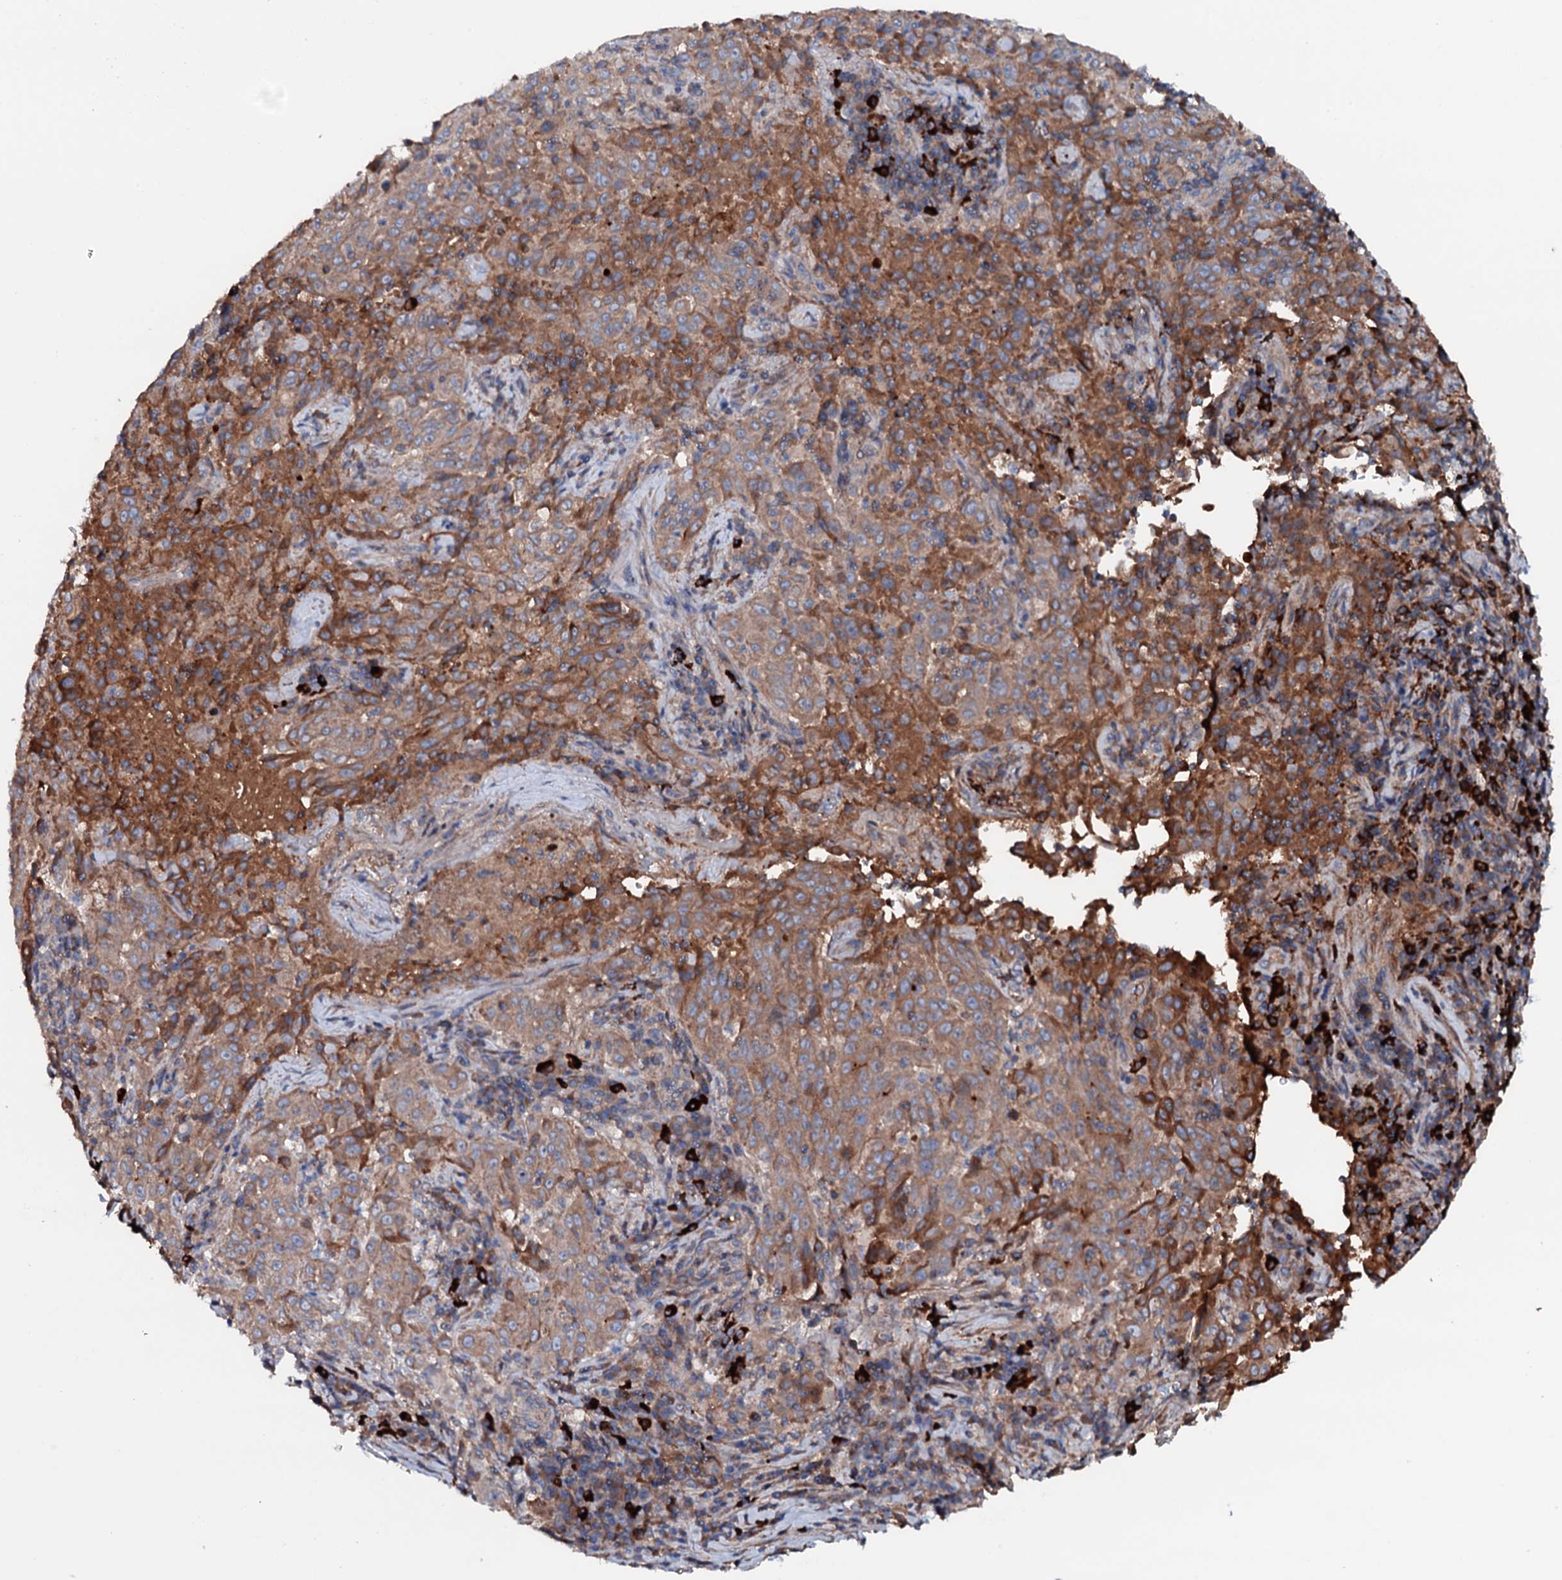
{"staining": {"intensity": "strong", "quantity": ">75%", "location": "cytoplasmic/membranous"}, "tissue": "pancreatic cancer", "cell_type": "Tumor cells", "image_type": "cancer", "snomed": [{"axis": "morphology", "description": "Adenocarcinoma, NOS"}, {"axis": "topography", "description": "Pancreas"}], "caption": "Pancreatic adenocarcinoma stained for a protein demonstrates strong cytoplasmic/membranous positivity in tumor cells. Immunohistochemistry stains the protein in brown and the nuclei are stained blue.", "gene": "NEK1", "patient": {"sex": "male", "age": 63}}